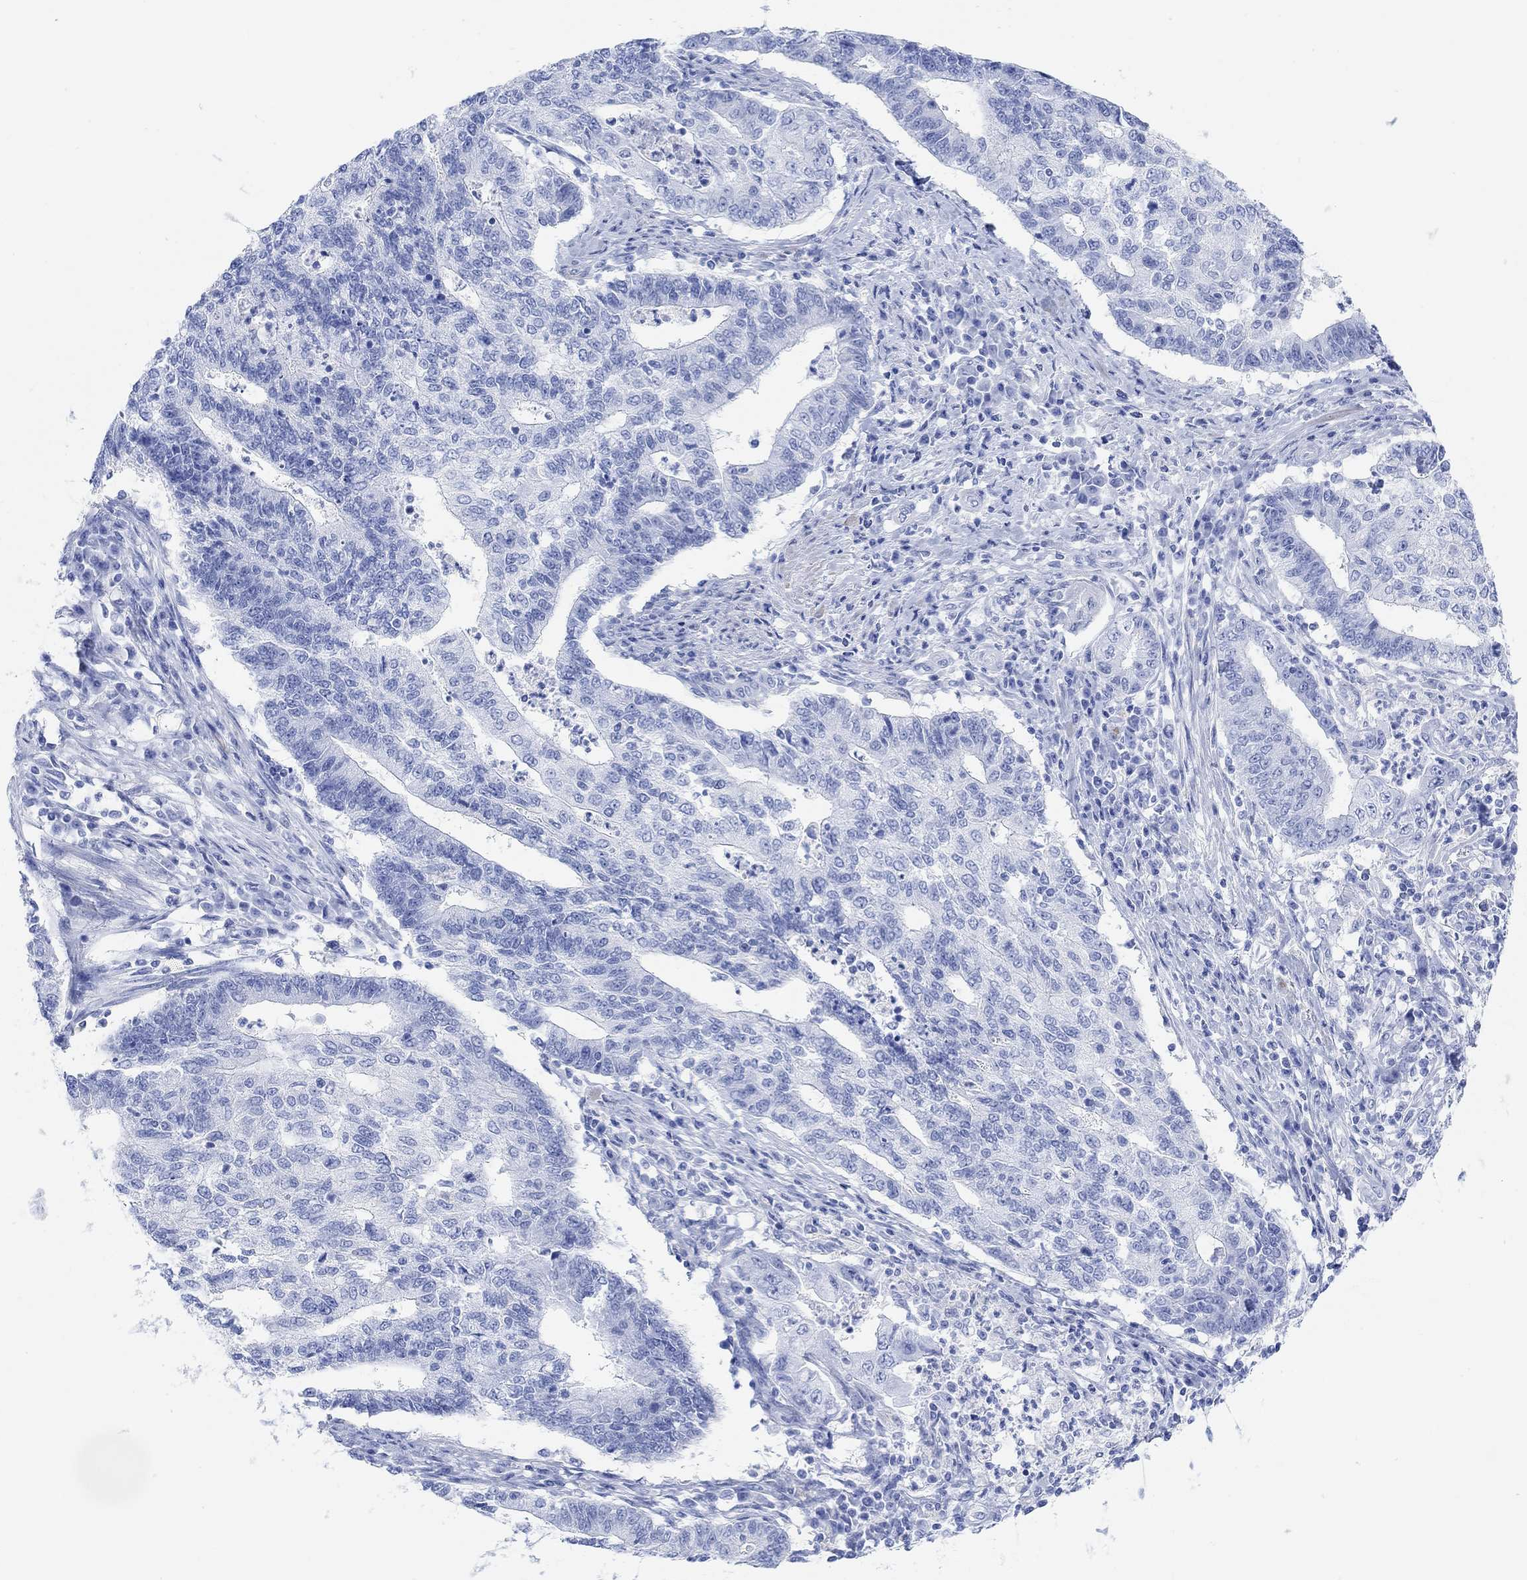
{"staining": {"intensity": "negative", "quantity": "none", "location": "none"}, "tissue": "endometrial cancer", "cell_type": "Tumor cells", "image_type": "cancer", "snomed": [{"axis": "morphology", "description": "Adenocarcinoma, NOS"}, {"axis": "topography", "description": "Uterus"}, {"axis": "topography", "description": "Endometrium"}], "caption": "Immunohistochemistry (IHC) of endometrial cancer displays no staining in tumor cells.", "gene": "ANKRD33", "patient": {"sex": "female", "age": 54}}